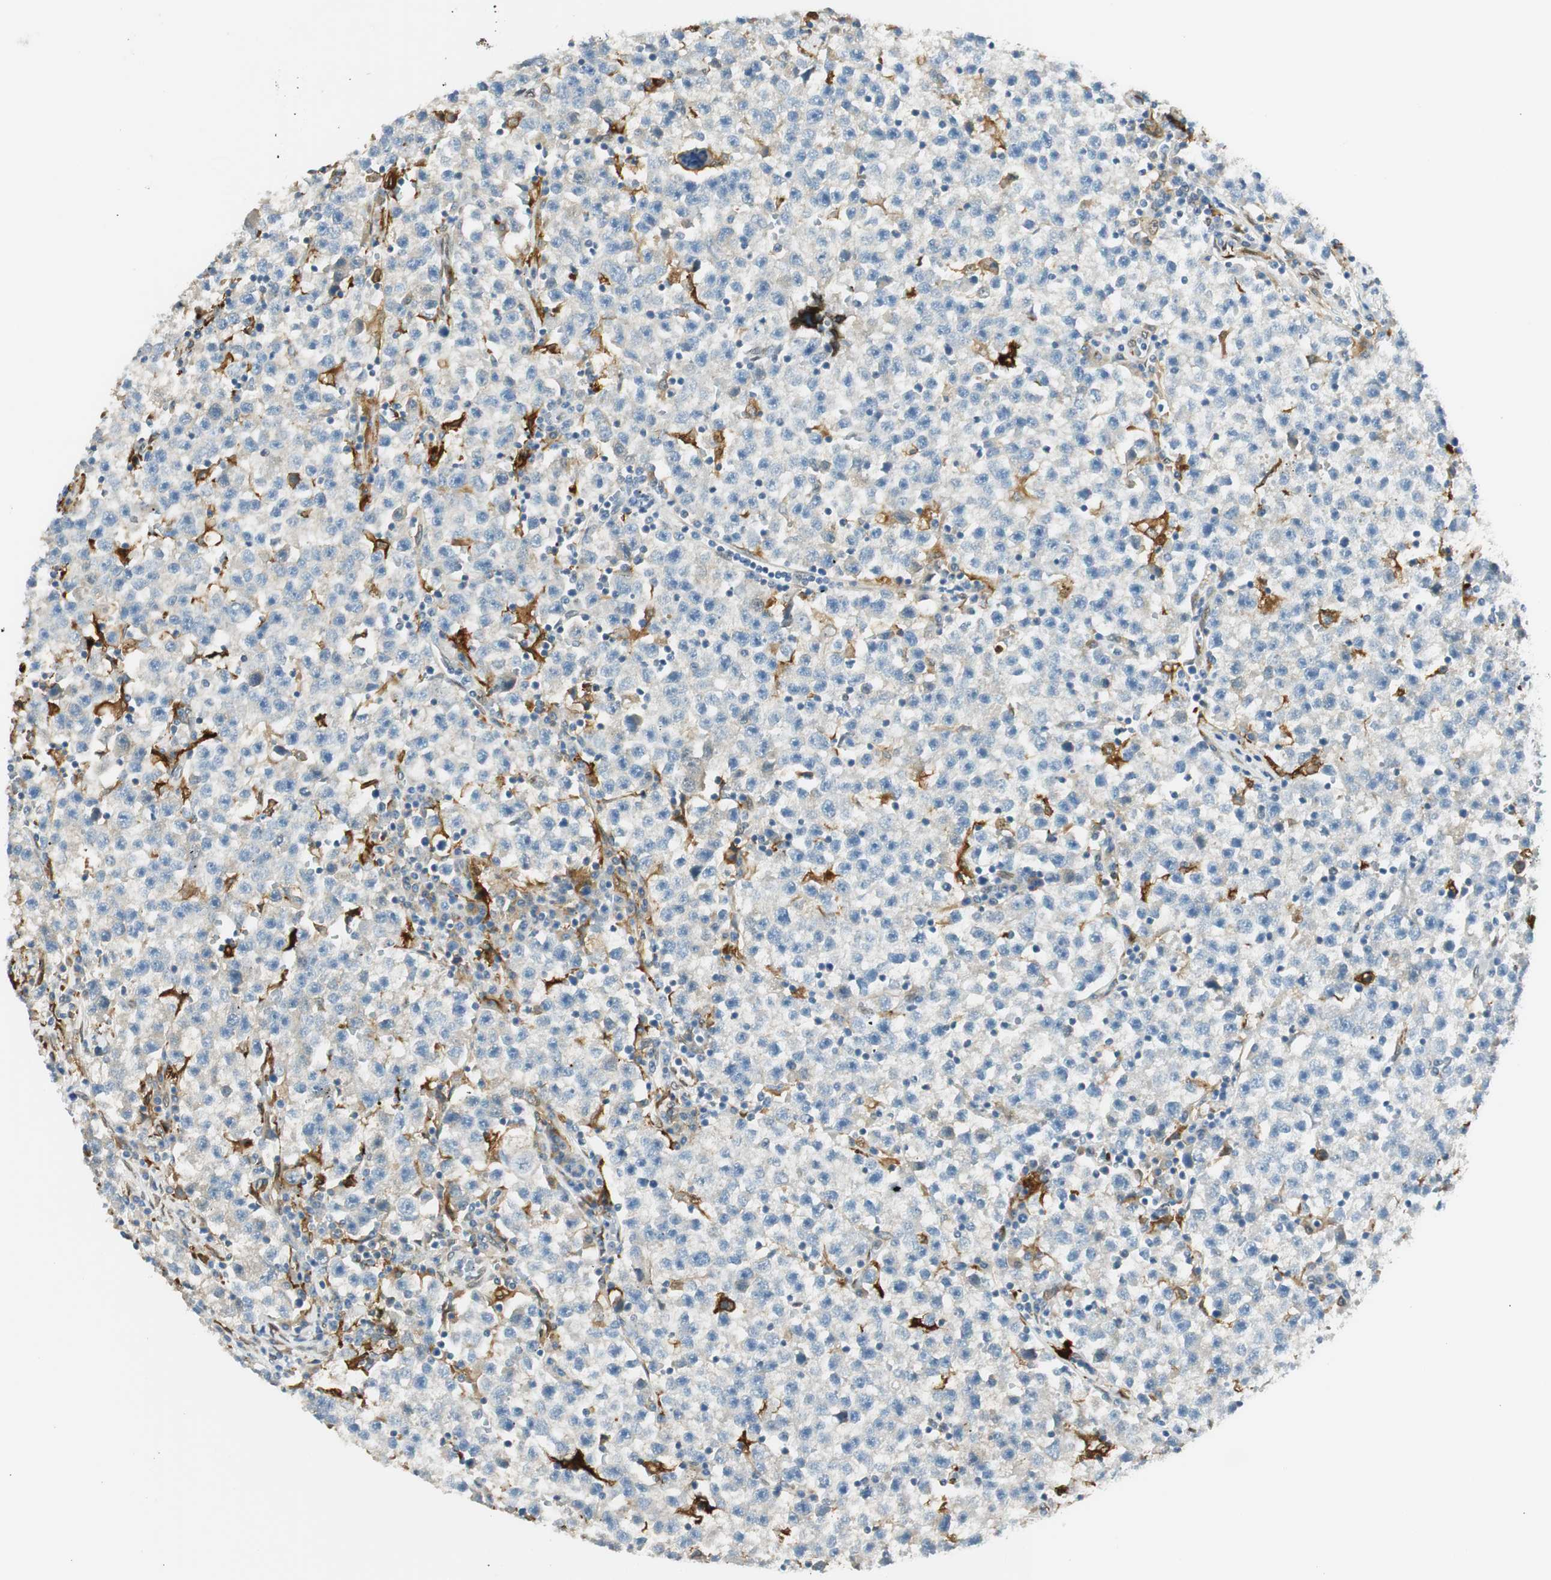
{"staining": {"intensity": "weak", "quantity": "<25%", "location": "cytoplasmic/membranous"}, "tissue": "testis cancer", "cell_type": "Tumor cells", "image_type": "cancer", "snomed": [{"axis": "morphology", "description": "Seminoma, NOS"}, {"axis": "topography", "description": "Testis"}], "caption": "The micrograph exhibits no significant positivity in tumor cells of testis cancer. (Stains: DAB IHC with hematoxylin counter stain, Microscopy: brightfield microscopy at high magnification).", "gene": "TMEM260", "patient": {"sex": "male", "age": 22}}